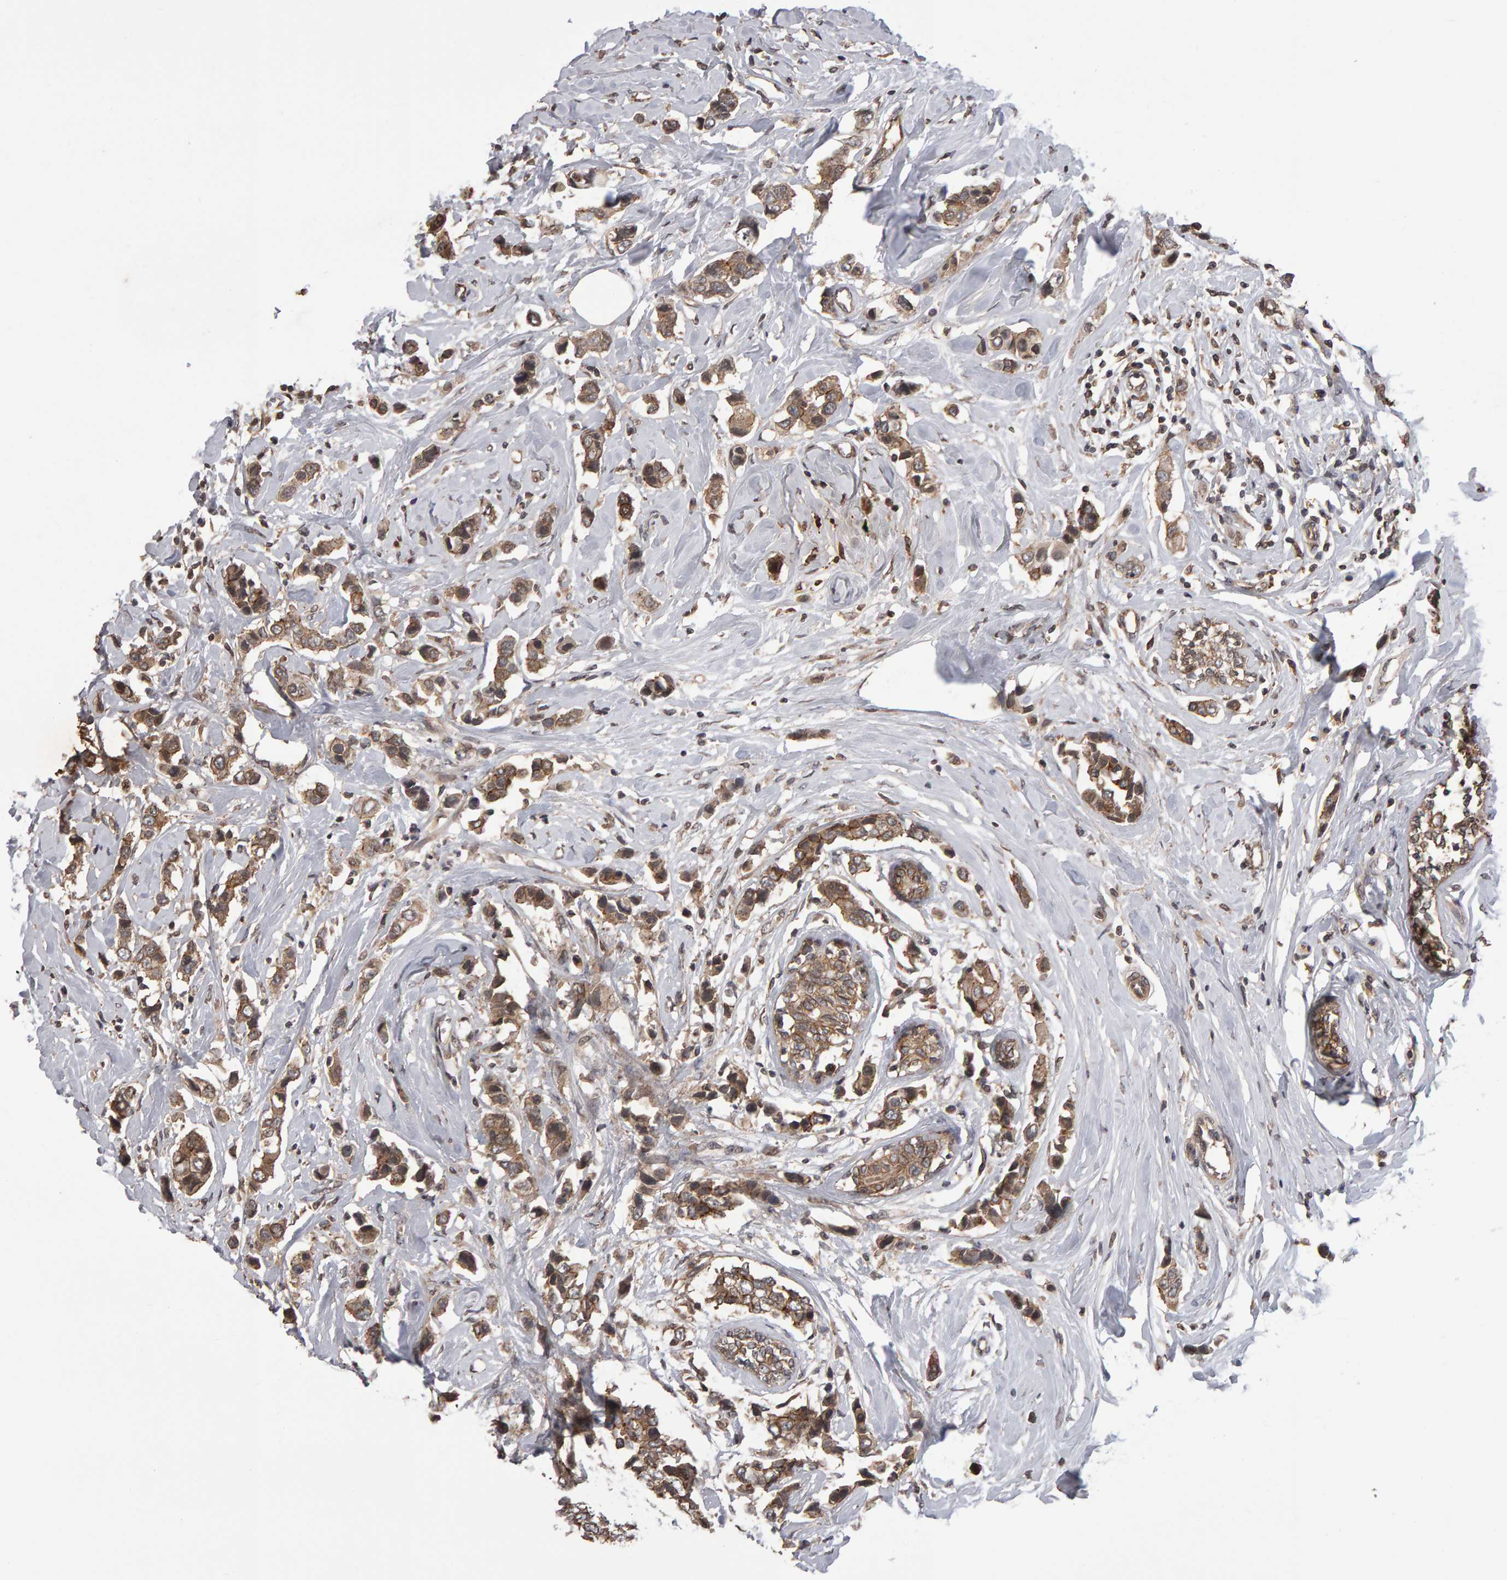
{"staining": {"intensity": "moderate", "quantity": ">75%", "location": "cytoplasmic/membranous"}, "tissue": "breast cancer", "cell_type": "Tumor cells", "image_type": "cancer", "snomed": [{"axis": "morphology", "description": "Normal tissue, NOS"}, {"axis": "morphology", "description": "Duct carcinoma"}, {"axis": "topography", "description": "Breast"}], "caption": "IHC of human breast invasive ductal carcinoma reveals medium levels of moderate cytoplasmic/membranous staining in about >75% of tumor cells. (Brightfield microscopy of DAB IHC at high magnification).", "gene": "SCRIB", "patient": {"sex": "female", "age": 50}}